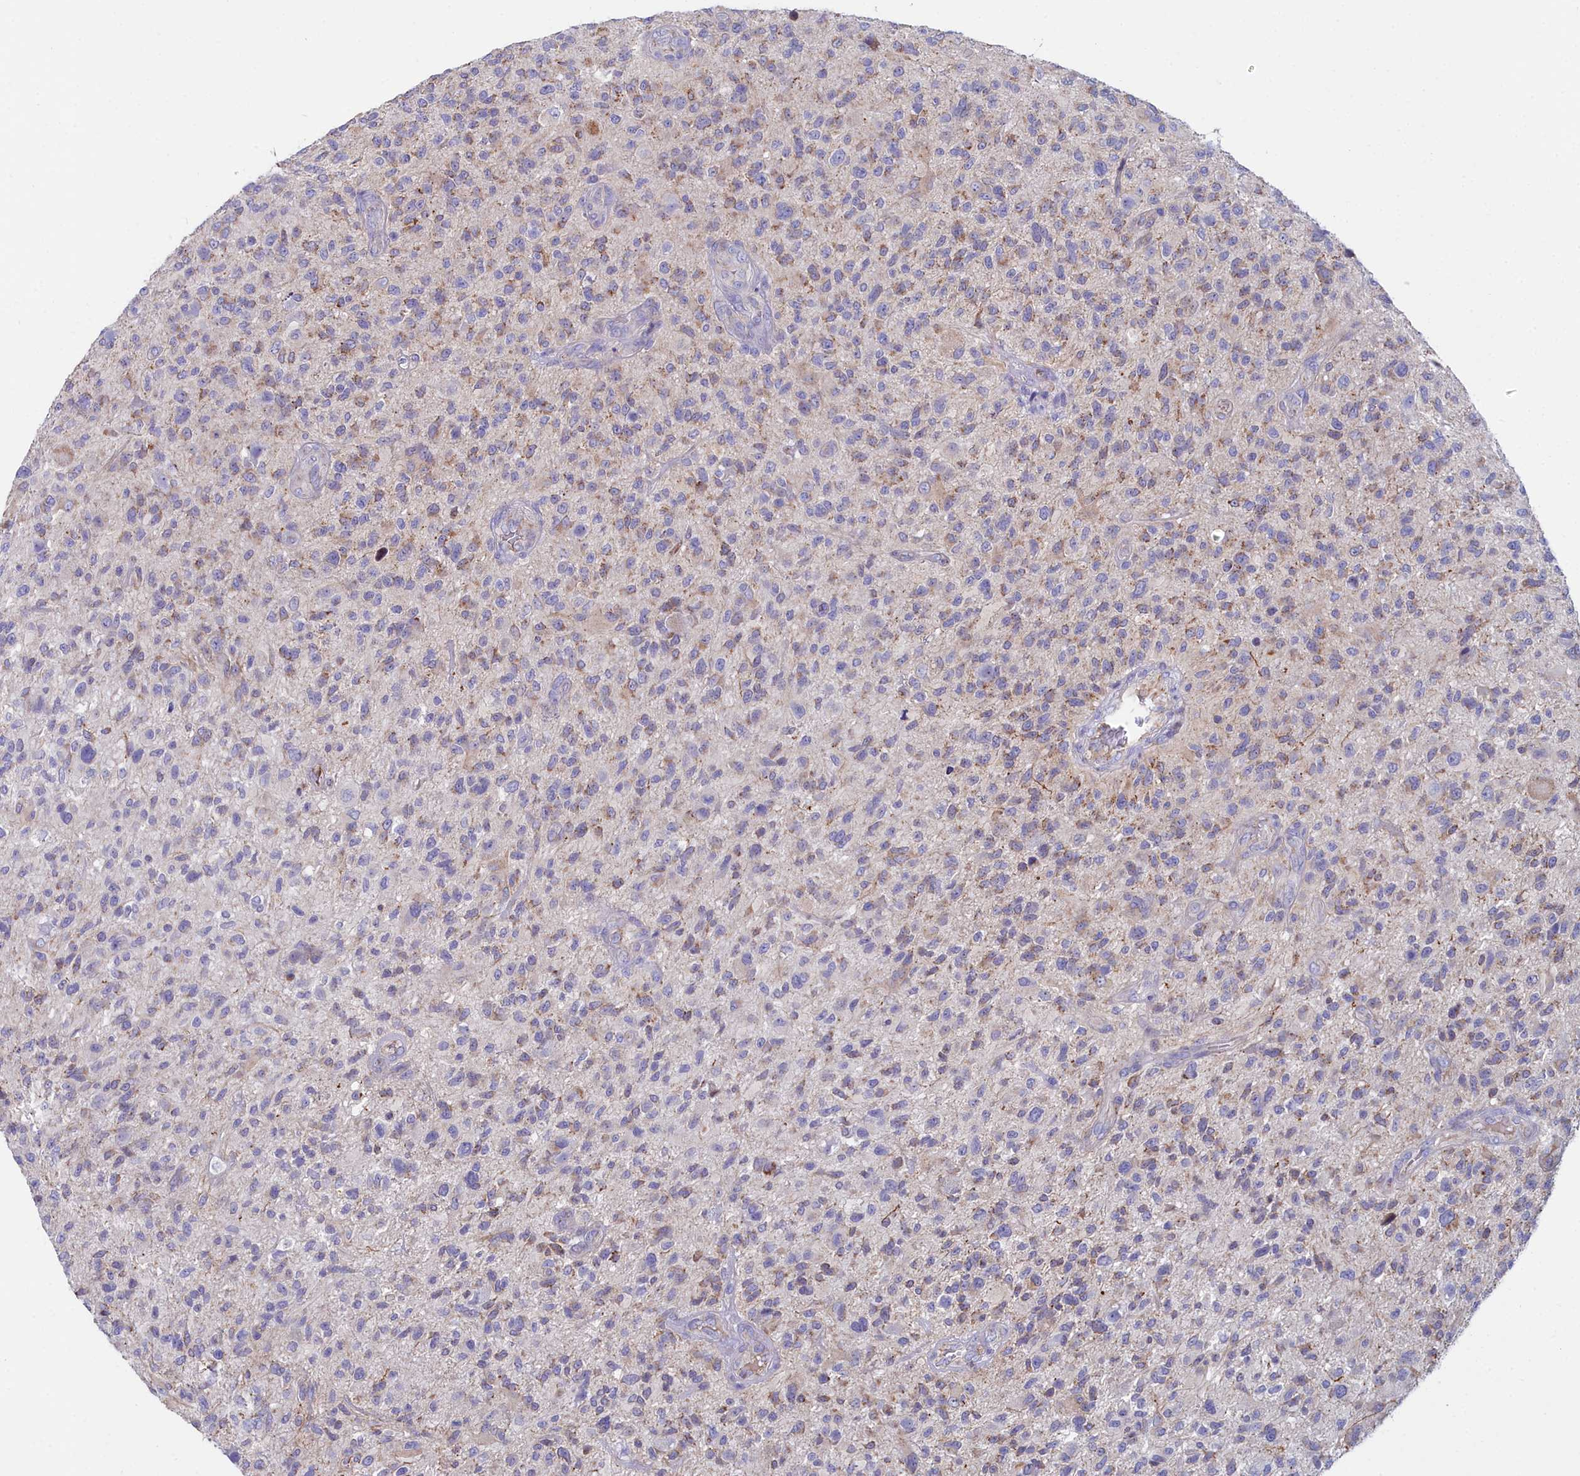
{"staining": {"intensity": "moderate", "quantity": "25%-75%", "location": "cytoplasmic/membranous"}, "tissue": "glioma", "cell_type": "Tumor cells", "image_type": "cancer", "snomed": [{"axis": "morphology", "description": "Glioma, malignant, High grade"}, {"axis": "topography", "description": "Brain"}], "caption": "Human glioma stained with a protein marker shows moderate staining in tumor cells.", "gene": "SLC49A3", "patient": {"sex": "male", "age": 47}}